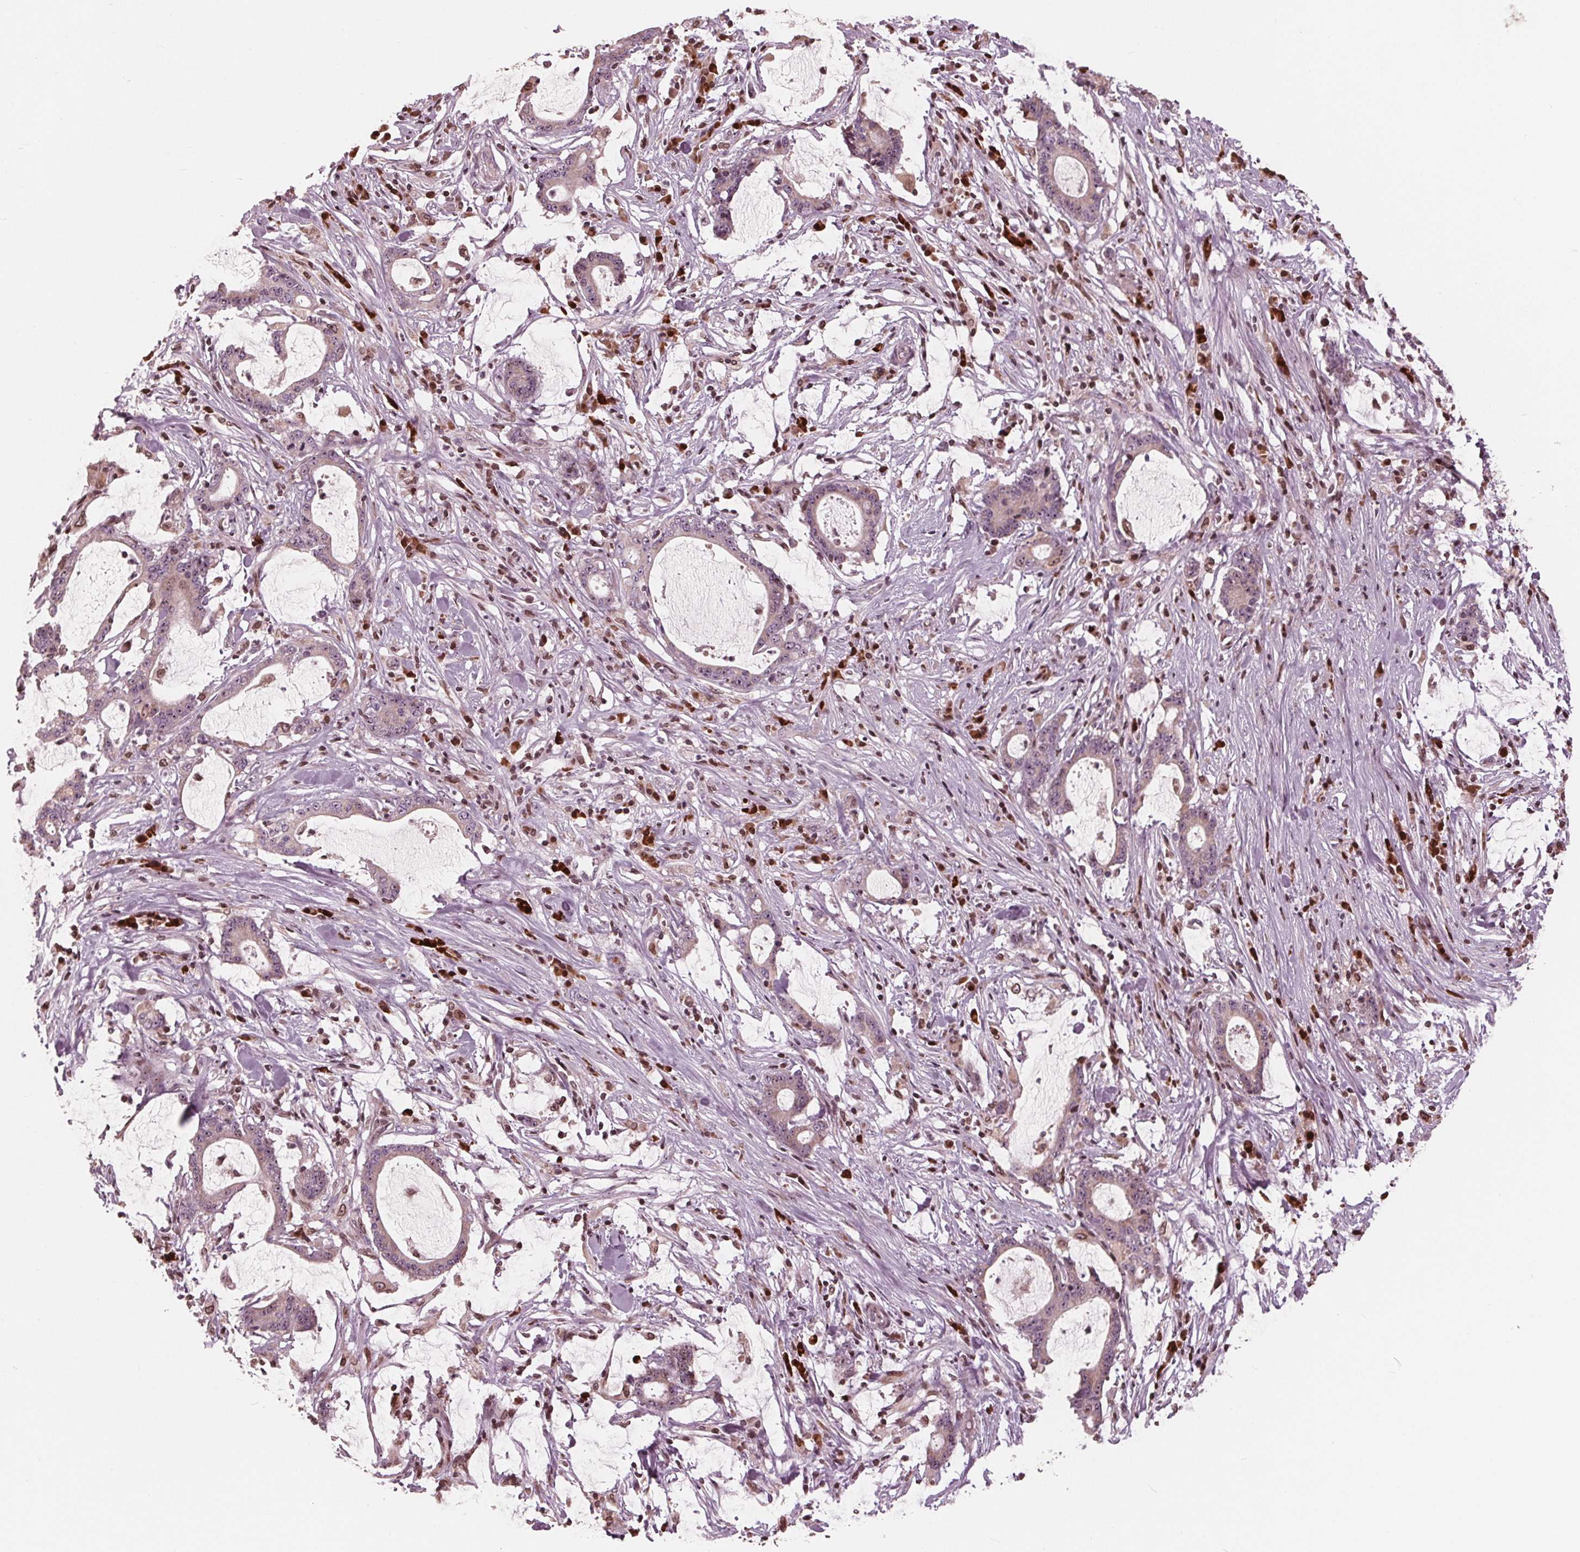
{"staining": {"intensity": "negative", "quantity": "none", "location": "none"}, "tissue": "stomach cancer", "cell_type": "Tumor cells", "image_type": "cancer", "snomed": [{"axis": "morphology", "description": "Adenocarcinoma, NOS"}, {"axis": "topography", "description": "Stomach, upper"}], "caption": "Immunohistochemical staining of human stomach cancer reveals no significant positivity in tumor cells. (Stains: DAB immunohistochemistry (IHC) with hematoxylin counter stain, Microscopy: brightfield microscopy at high magnification).", "gene": "NUP210", "patient": {"sex": "male", "age": 68}}